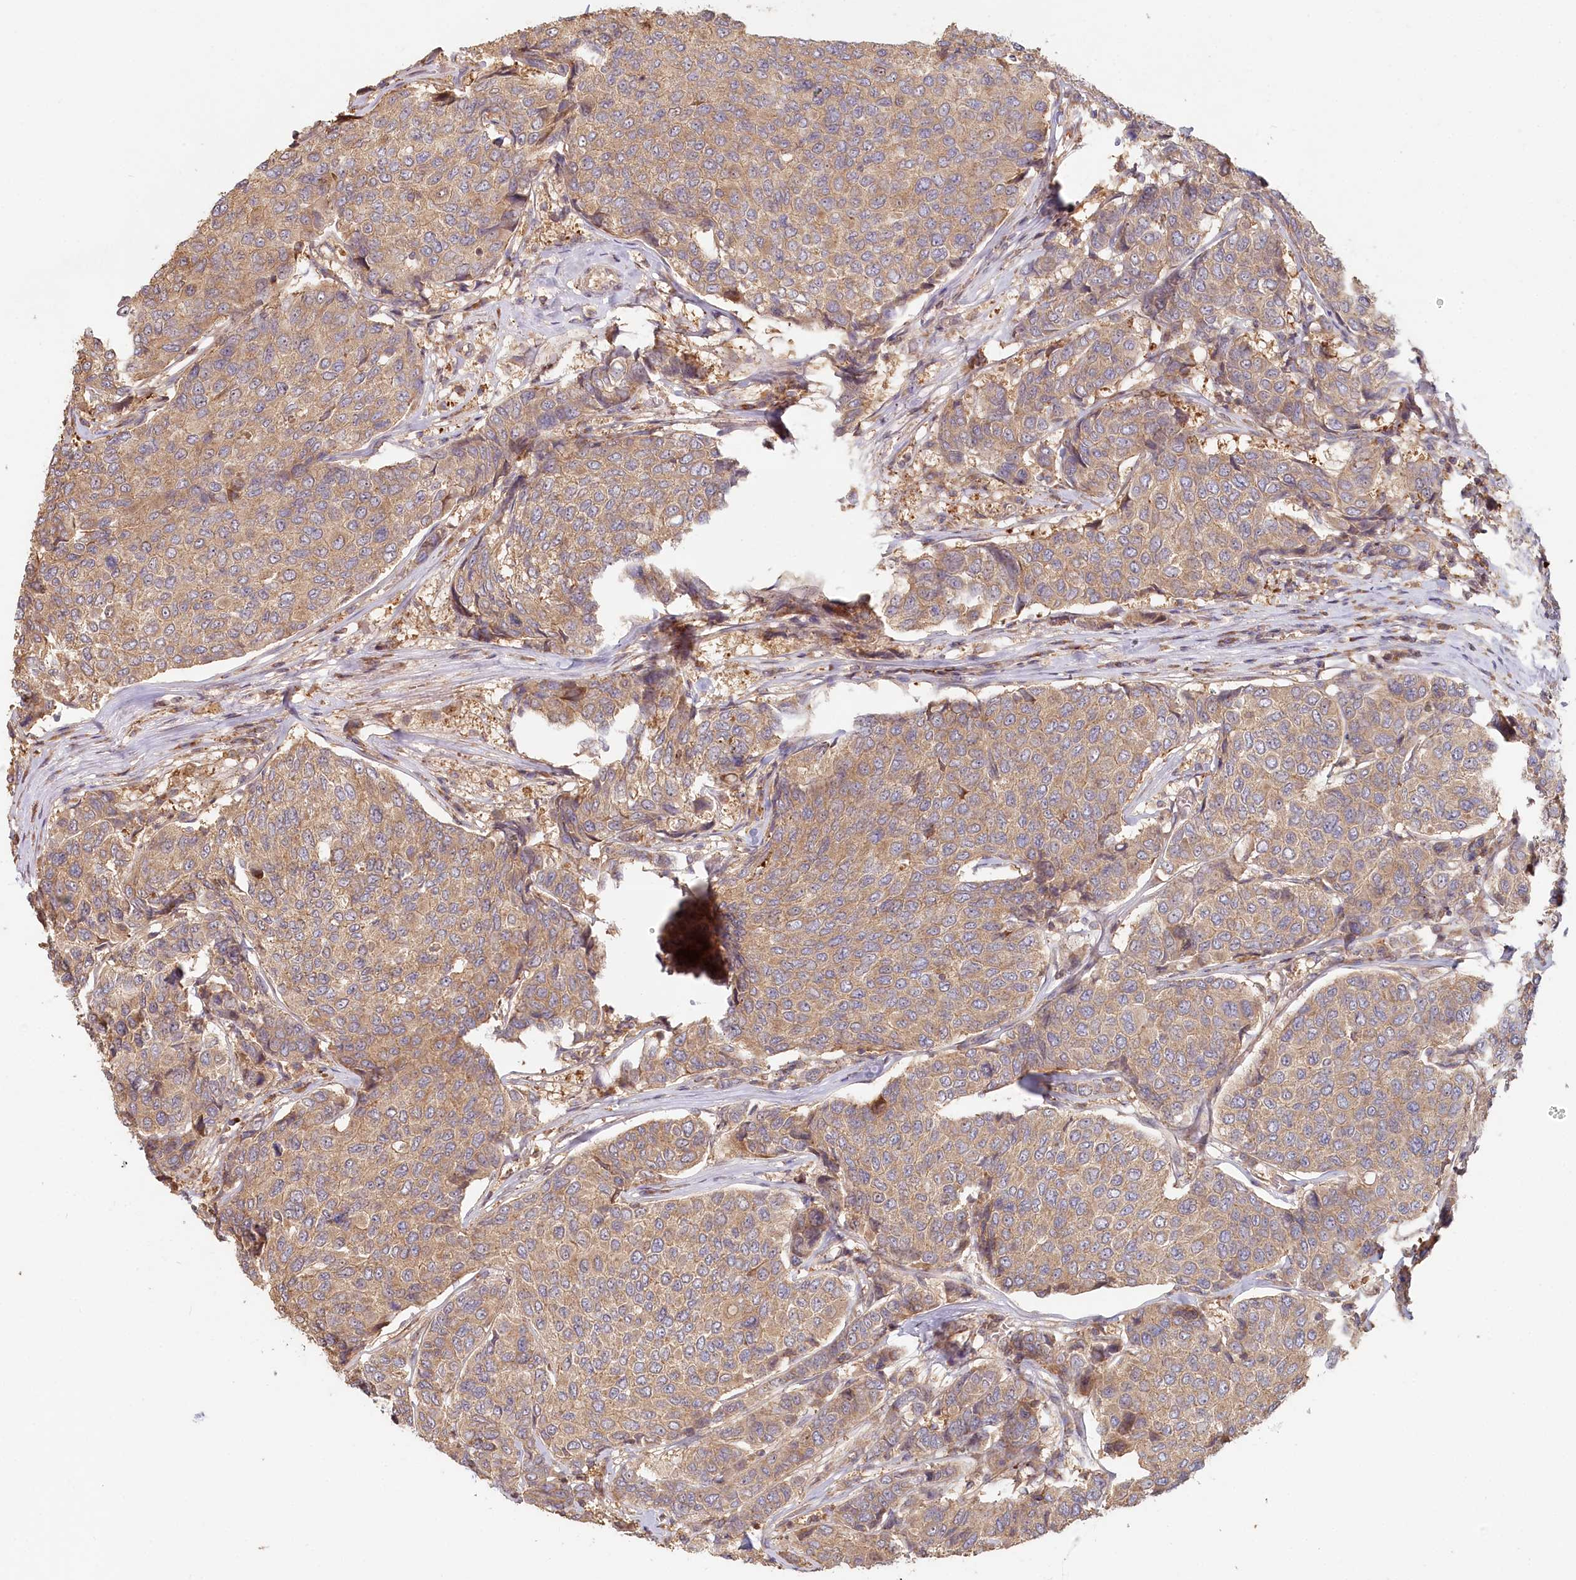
{"staining": {"intensity": "weak", "quantity": ">75%", "location": "cytoplasmic/membranous"}, "tissue": "breast cancer", "cell_type": "Tumor cells", "image_type": "cancer", "snomed": [{"axis": "morphology", "description": "Duct carcinoma"}, {"axis": "topography", "description": "Breast"}], "caption": "Human breast cancer (intraductal carcinoma) stained with a protein marker exhibits weak staining in tumor cells.", "gene": "HAL", "patient": {"sex": "female", "age": 55}}